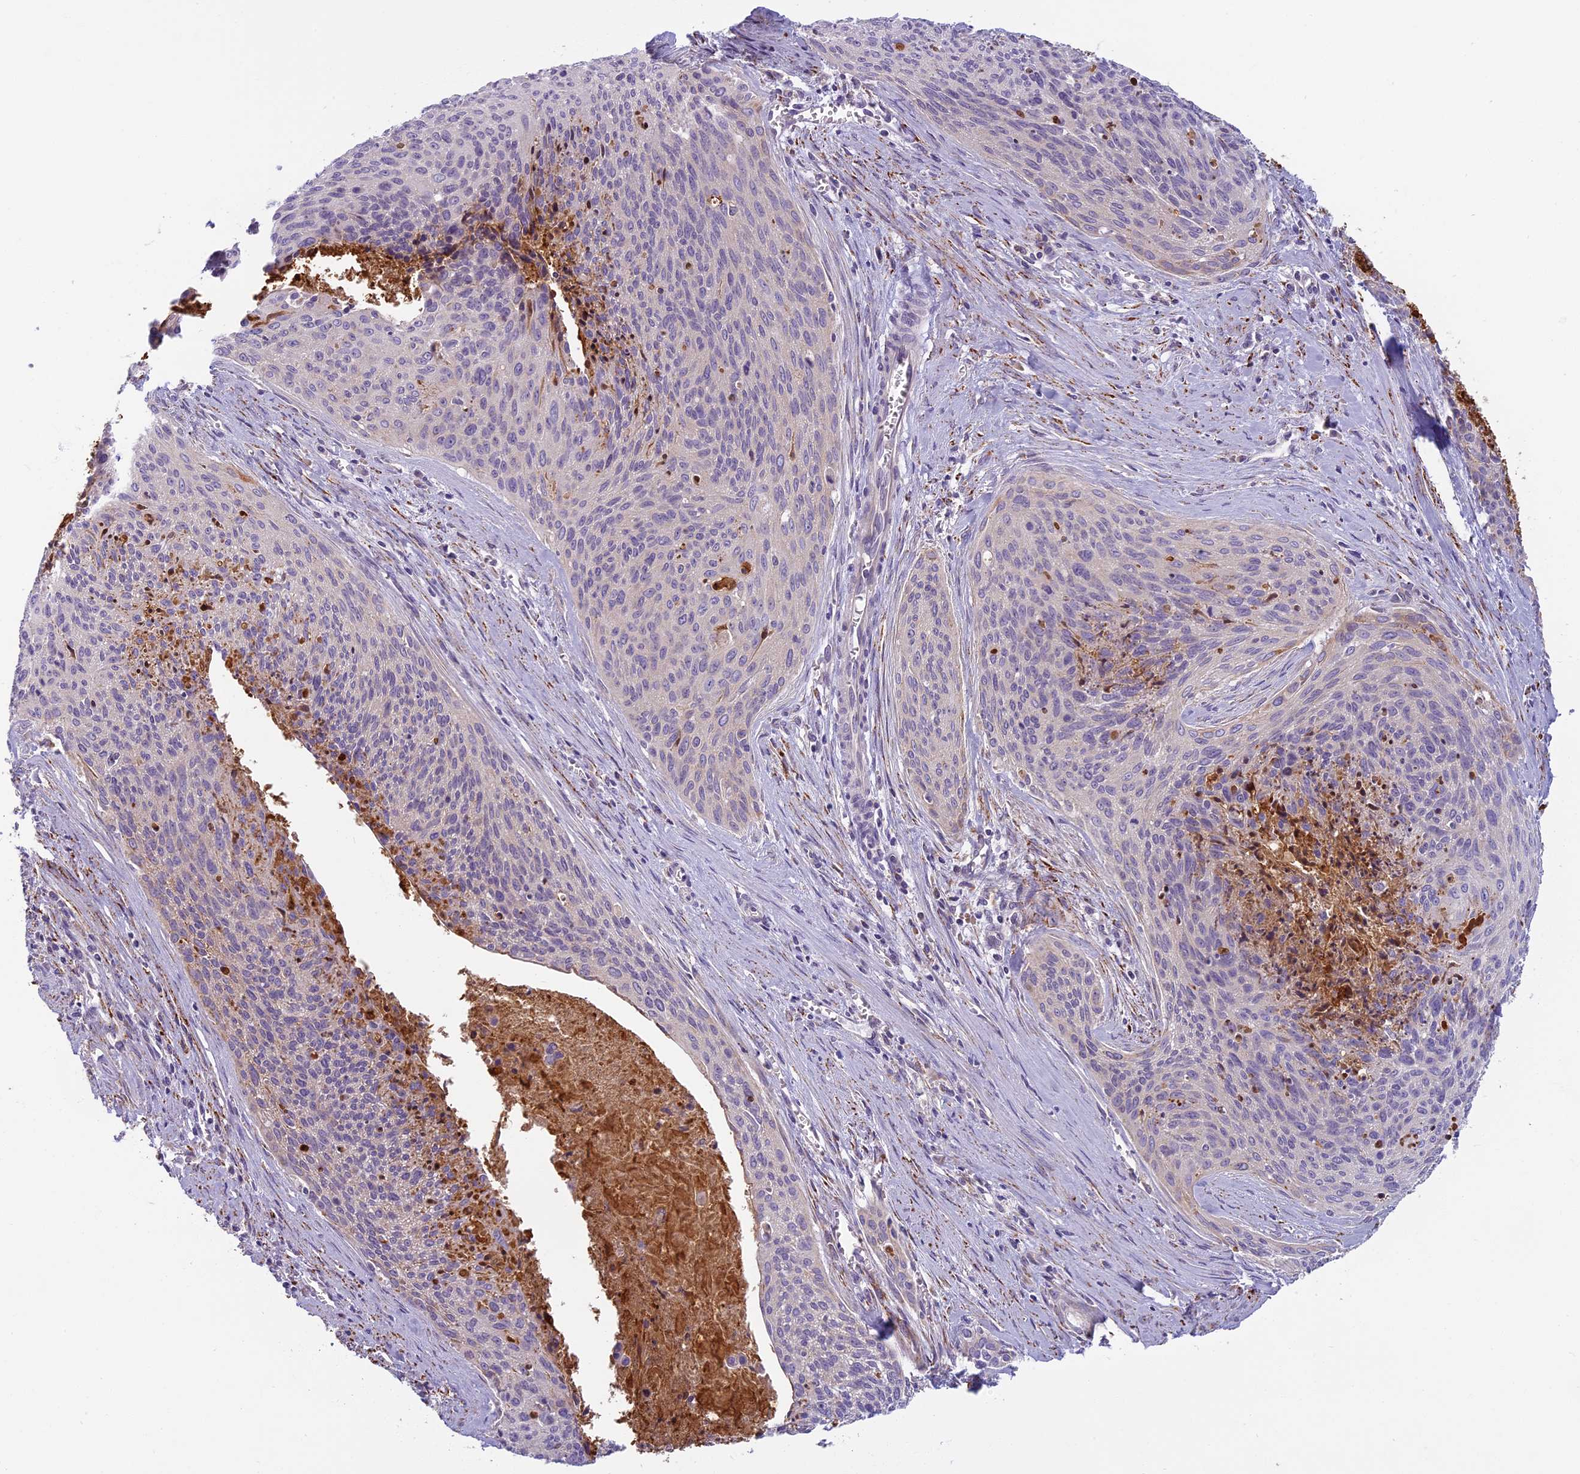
{"staining": {"intensity": "negative", "quantity": "none", "location": "none"}, "tissue": "cervical cancer", "cell_type": "Tumor cells", "image_type": "cancer", "snomed": [{"axis": "morphology", "description": "Squamous cell carcinoma, NOS"}, {"axis": "topography", "description": "Cervix"}], "caption": "Immunohistochemistry (IHC) of cervical cancer shows no staining in tumor cells. (Stains: DAB immunohistochemistry (IHC) with hematoxylin counter stain, Microscopy: brightfield microscopy at high magnification).", "gene": "SEMA7A", "patient": {"sex": "female", "age": 55}}